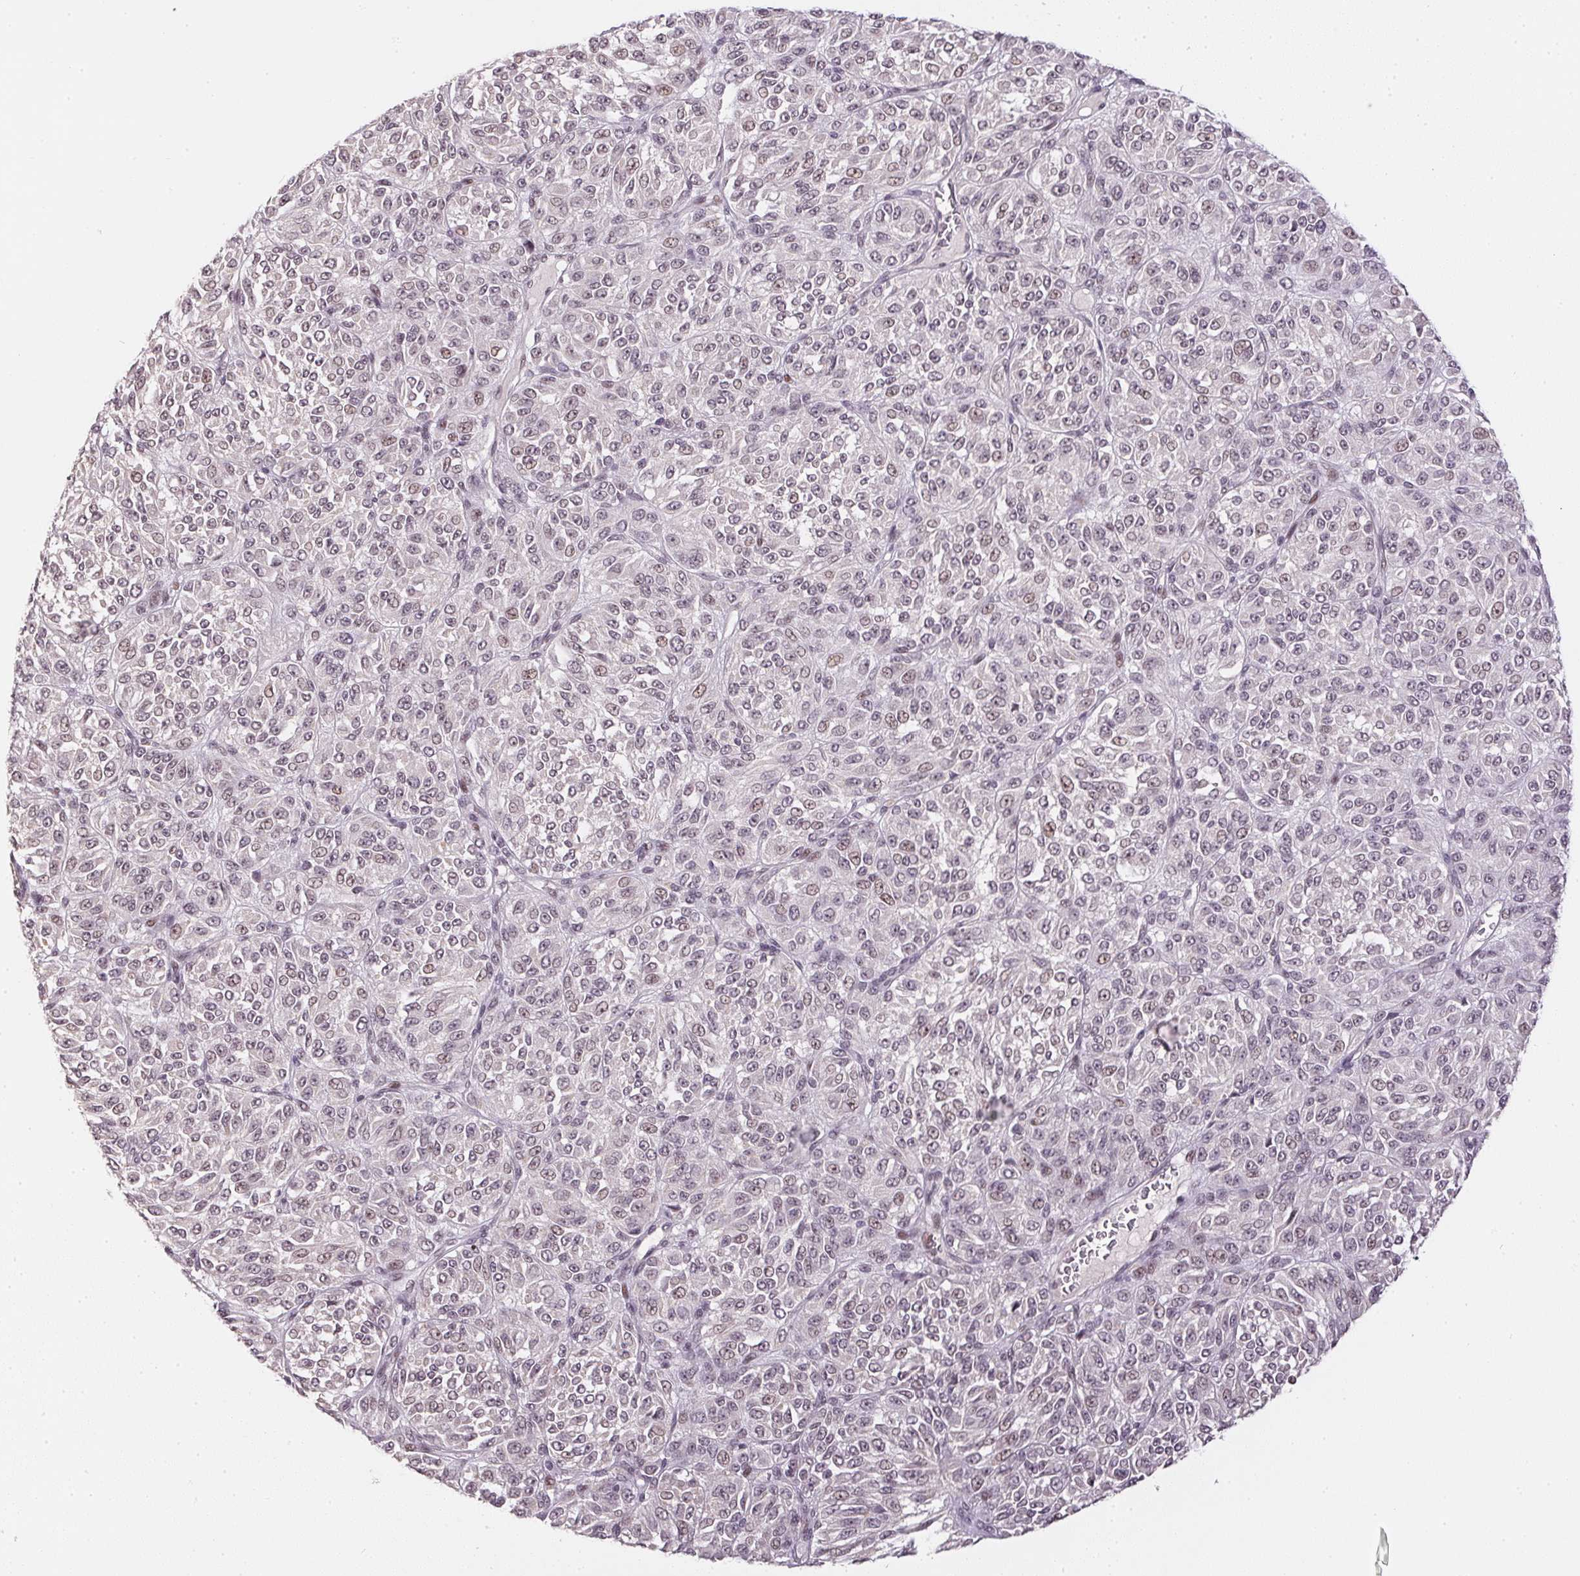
{"staining": {"intensity": "weak", "quantity": "<25%", "location": "nuclear"}, "tissue": "melanoma", "cell_type": "Tumor cells", "image_type": "cancer", "snomed": [{"axis": "morphology", "description": "Malignant melanoma, Metastatic site"}, {"axis": "topography", "description": "Brain"}], "caption": "DAB immunohistochemical staining of human melanoma displays no significant staining in tumor cells.", "gene": "KDM4D", "patient": {"sex": "female", "age": 56}}